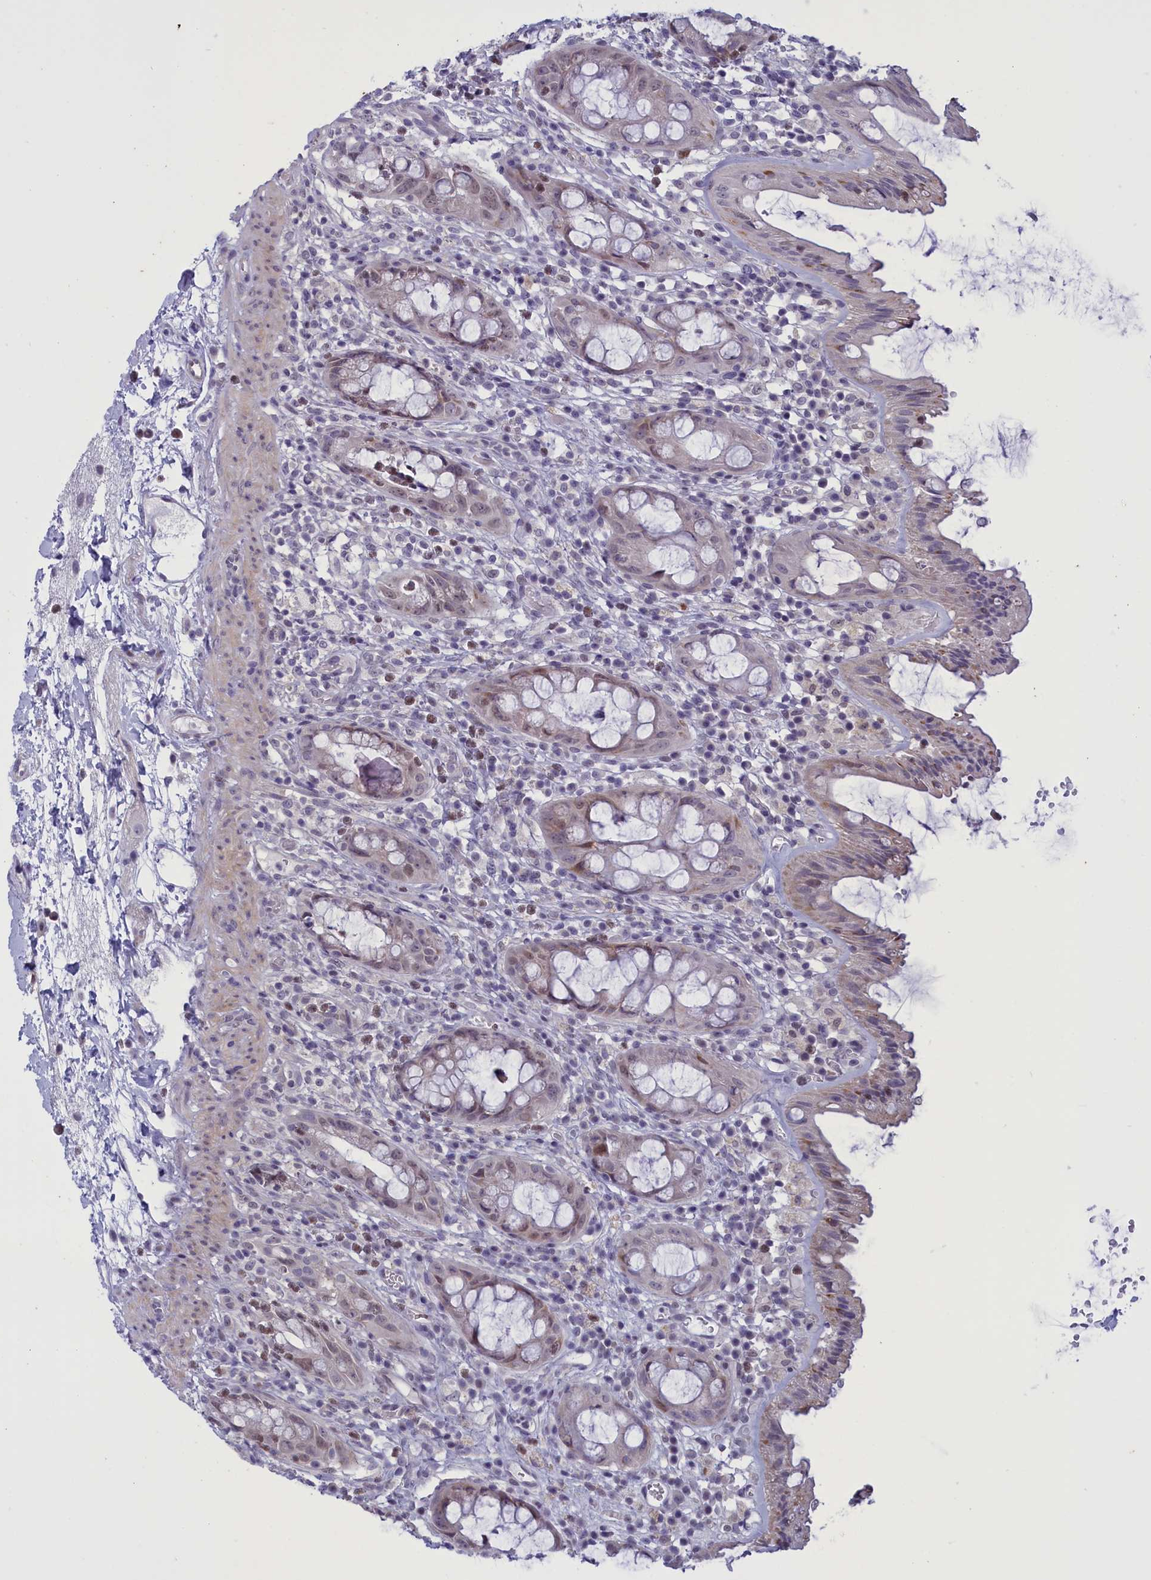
{"staining": {"intensity": "moderate", "quantity": "<25%", "location": "cytoplasmic/membranous"}, "tissue": "rectum", "cell_type": "Glandular cells", "image_type": "normal", "snomed": [{"axis": "morphology", "description": "Normal tissue, NOS"}, {"axis": "topography", "description": "Rectum"}], "caption": "This photomicrograph exhibits normal rectum stained with immunohistochemistry to label a protein in brown. The cytoplasmic/membranous of glandular cells show moderate positivity for the protein. Nuclei are counter-stained blue.", "gene": "ELOA2", "patient": {"sex": "female", "age": 57}}